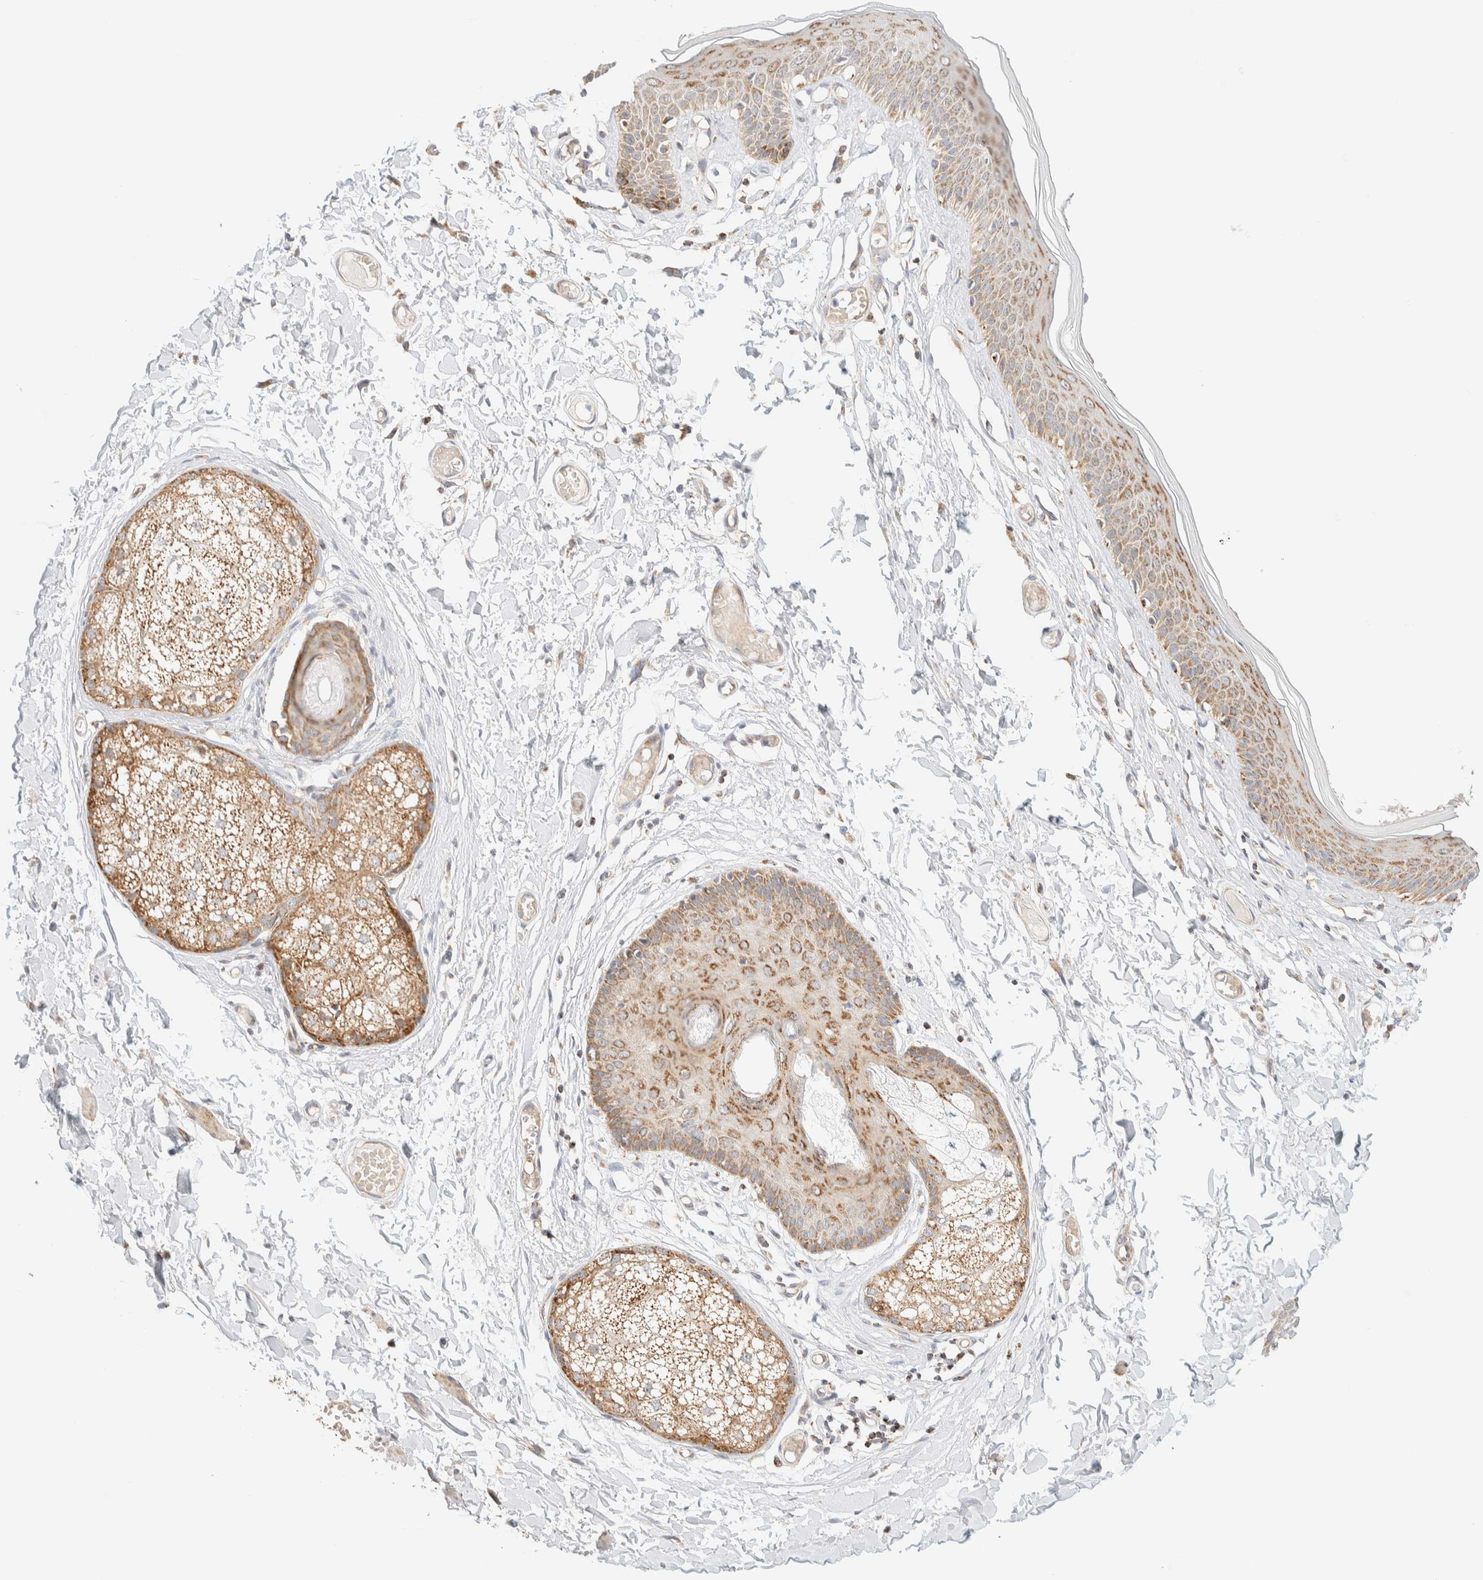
{"staining": {"intensity": "moderate", "quantity": ">75%", "location": "cytoplasmic/membranous"}, "tissue": "skin", "cell_type": "Epidermal cells", "image_type": "normal", "snomed": [{"axis": "morphology", "description": "Normal tissue, NOS"}, {"axis": "topography", "description": "Vulva"}], "caption": "DAB immunohistochemical staining of normal skin exhibits moderate cytoplasmic/membranous protein expression in about >75% of epidermal cells. (DAB IHC, brown staining for protein, blue staining for nuclei).", "gene": "PPM1K", "patient": {"sex": "female", "age": 73}}